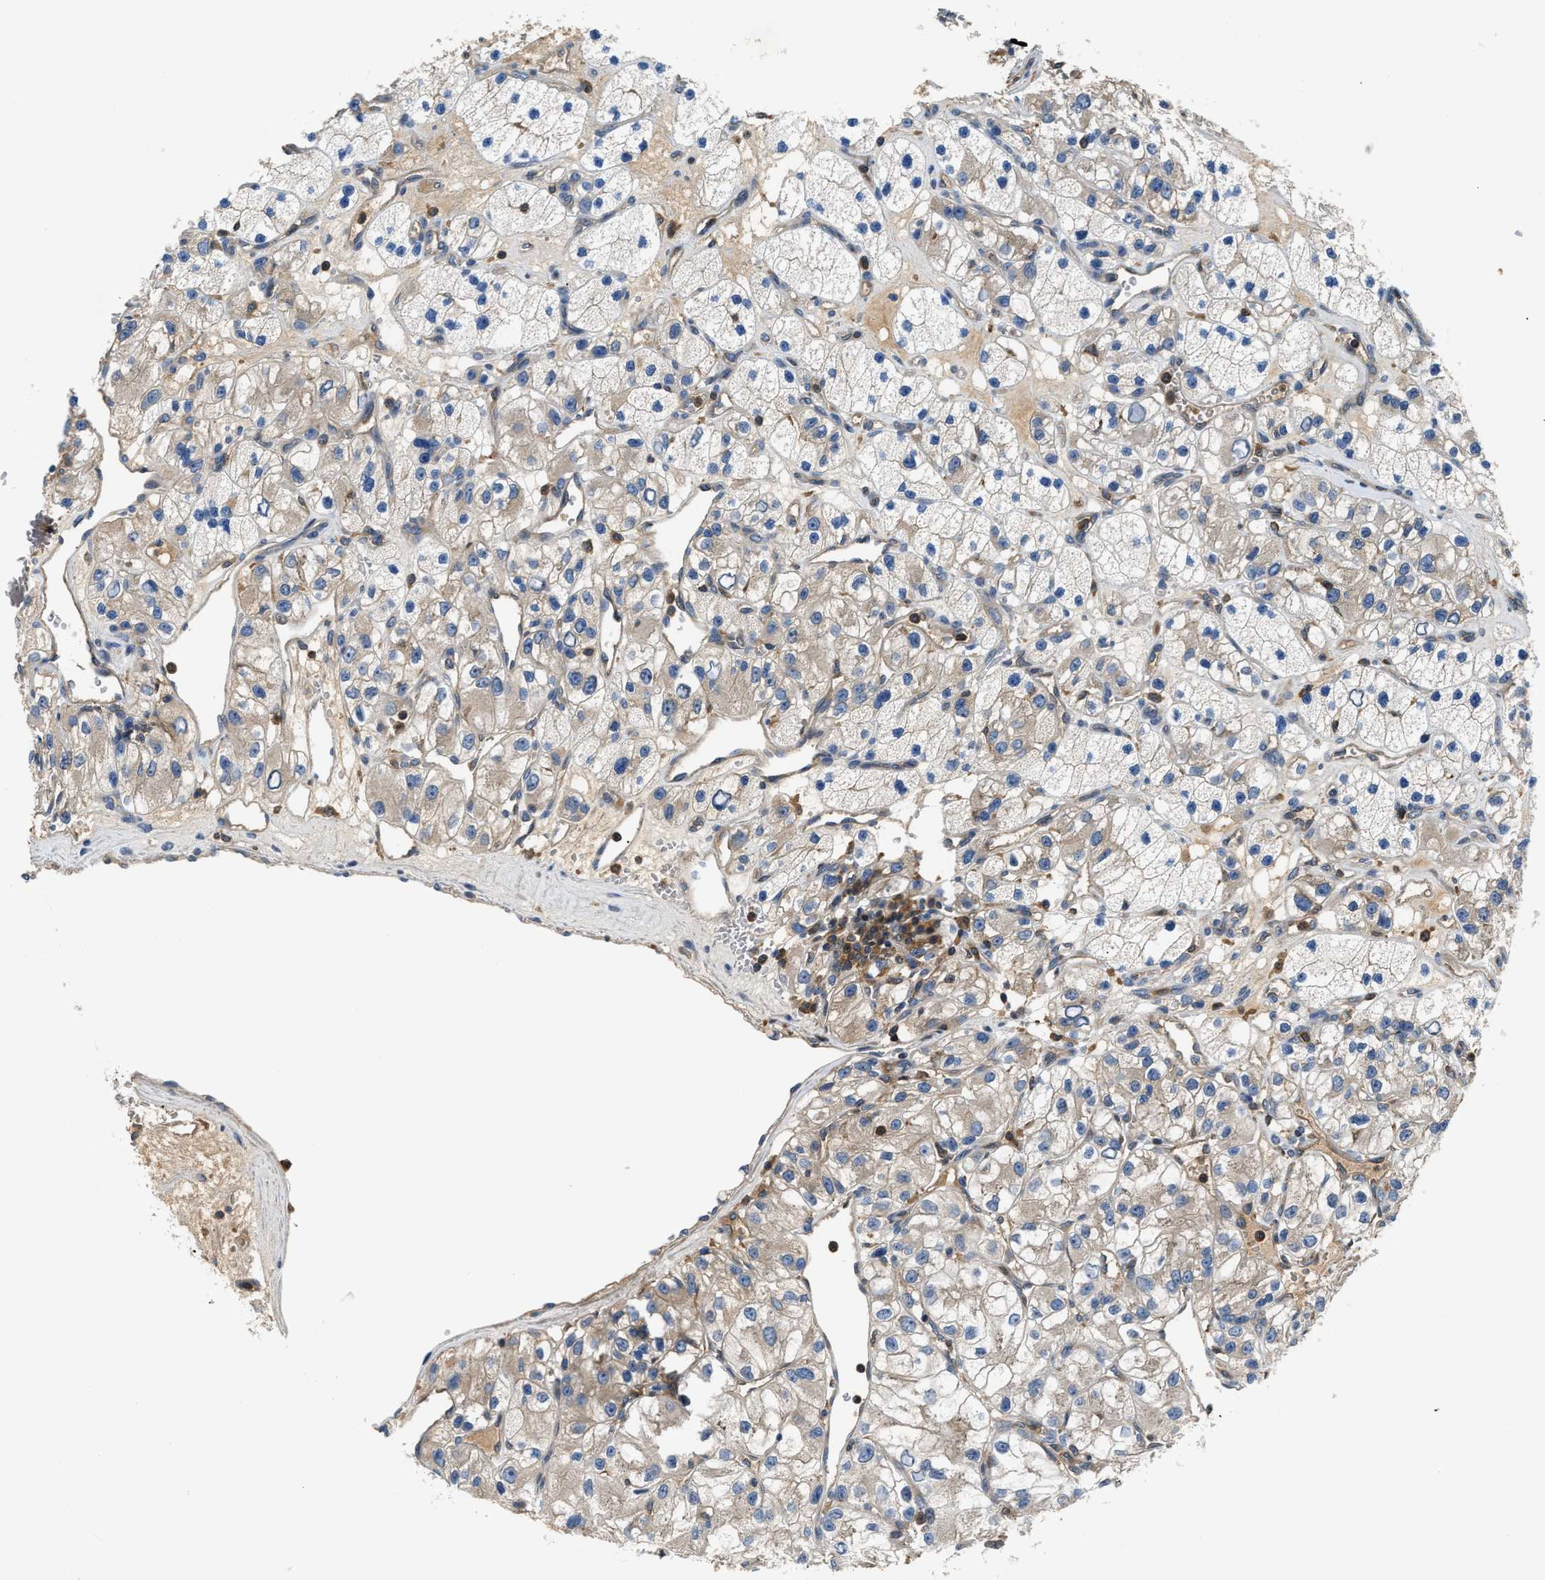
{"staining": {"intensity": "negative", "quantity": "none", "location": "none"}, "tissue": "renal cancer", "cell_type": "Tumor cells", "image_type": "cancer", "snomed": [{"axis": "morphology", "description": "Adenocarcinoma, NOS"}, {"axis": "topography", "description": "Kidney"}], "caption": "The histopathology image reveals no staining of tumor cells in renal adenocarcinoma. The staining is performed using DAB brown chromogen with nuclei counter-stained in using hematoxylin.", "gene": "OSTF1", "patient": {"sex": "female", "age": 57}}